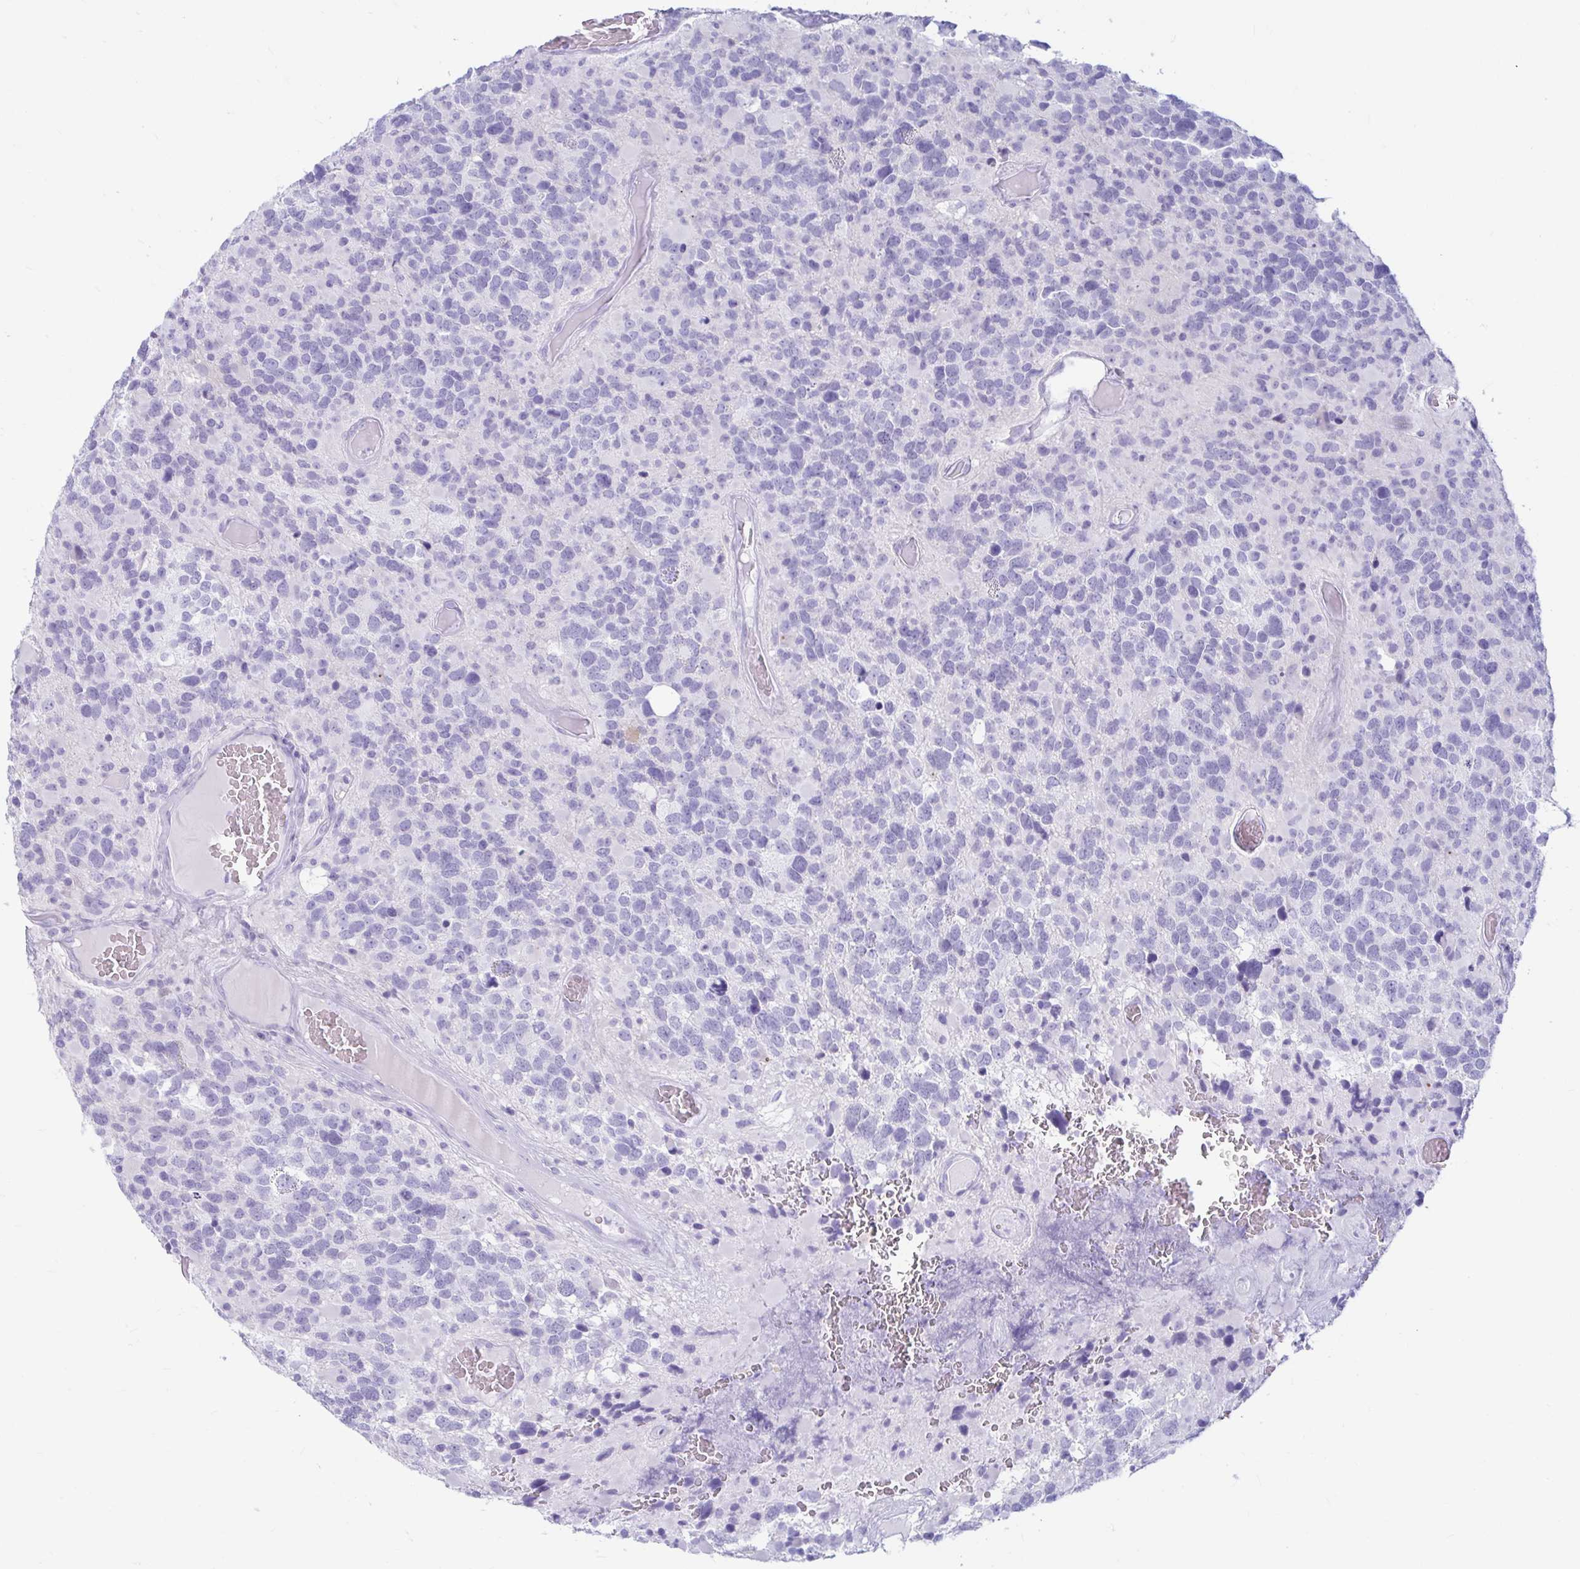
{"staining": {"intensity": "negative", "quantity": "none", "location": "none"}, "tissue": "glioma", "cell_type": "Tumor cells", "image_type": "cancer", "snomed": [{"axis": "morphology", "description": "Glioma, malignant, High grade"}, {"axis": "topography", "description": "Brain"}], "caption": "A photomicrograph of high-grade glioma (malignant) stained for a protein demonstrates no brown staining in tumor cells. (DAB (3,3'-diaminobenzidine) immunohistochemistry (IHC) with hematoxylin counter stain).", "gene": "ERICH6", "patient": {"sex": "female", "age": 40}}